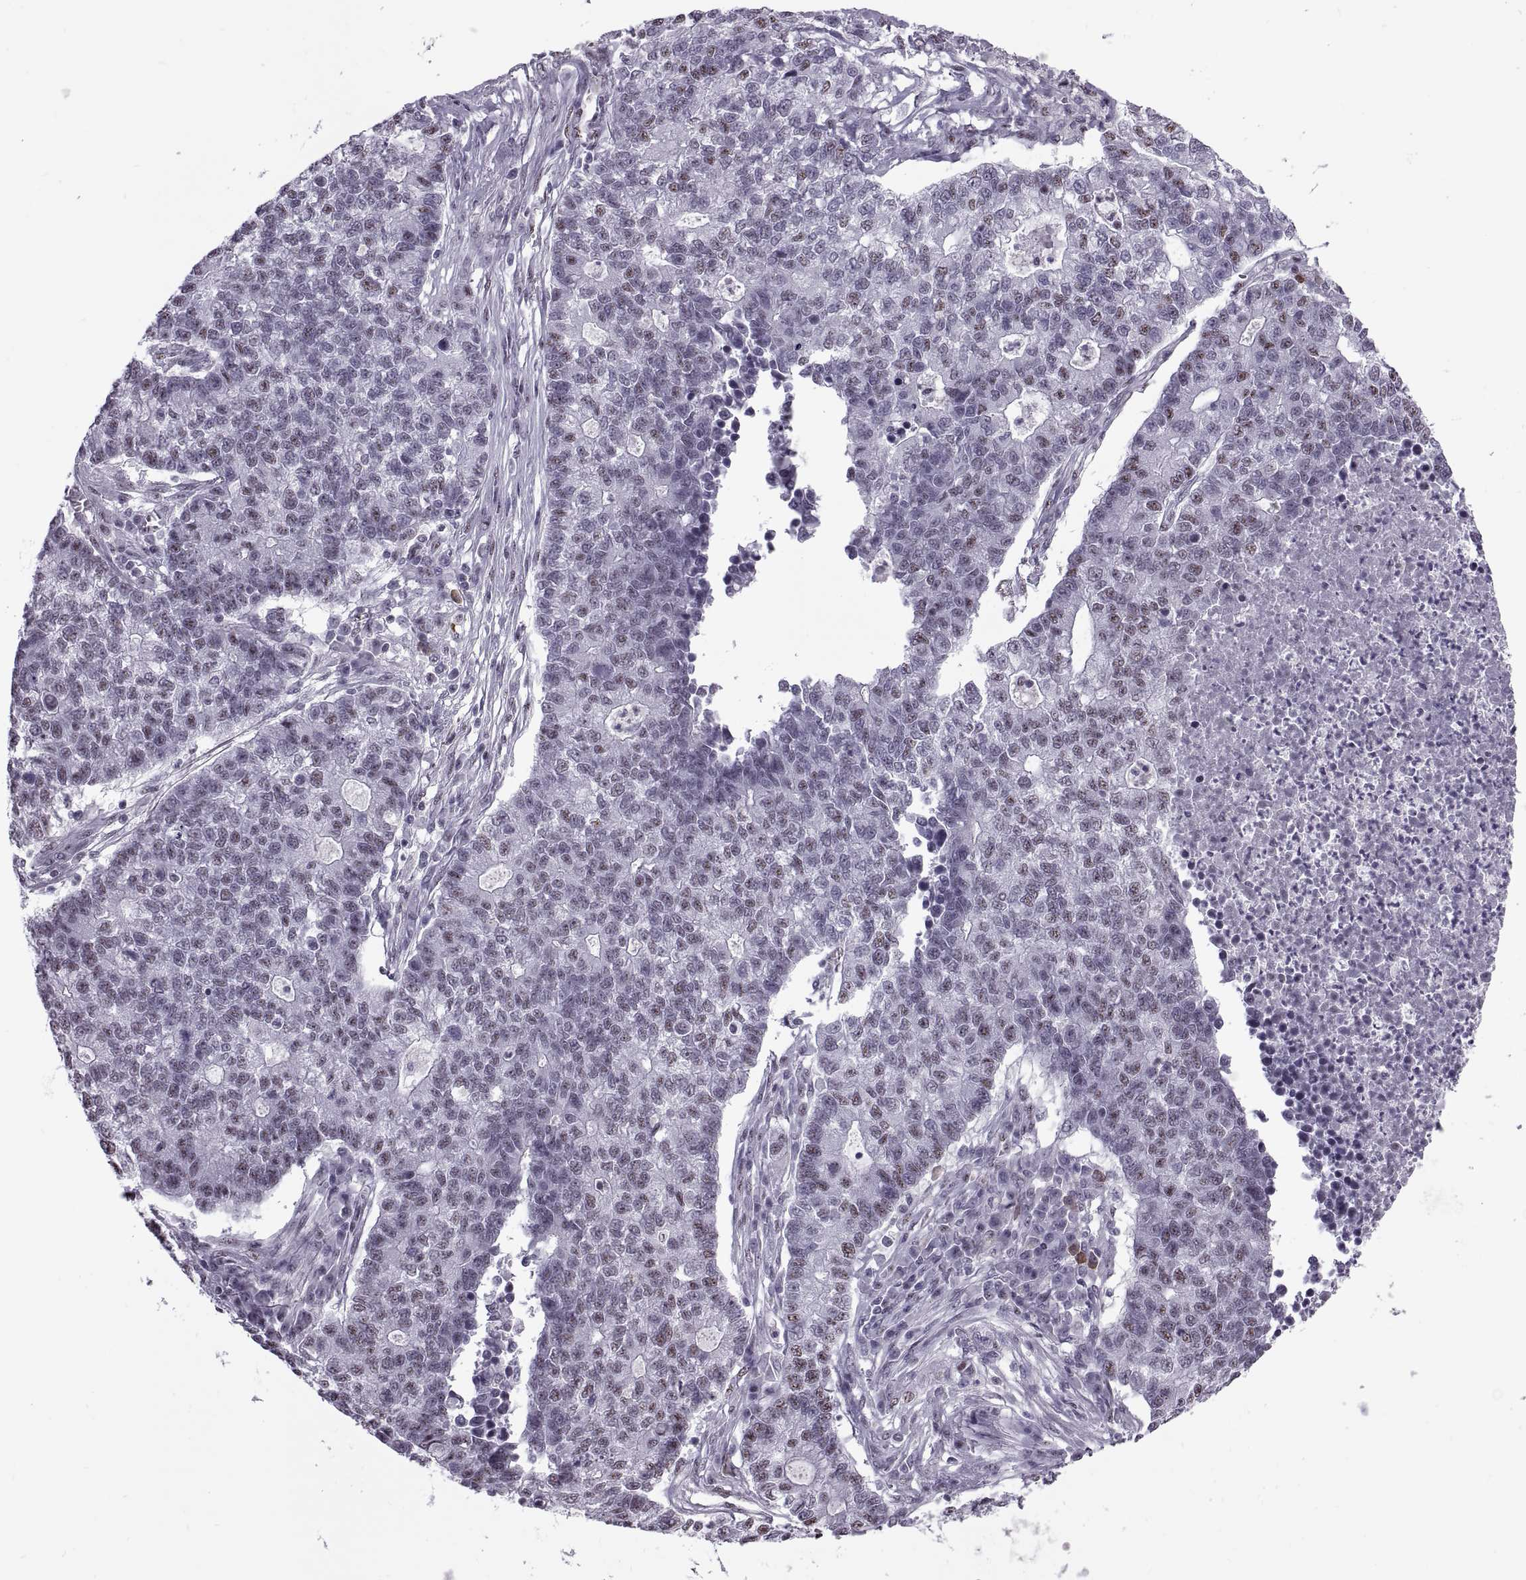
{"staining": {"intensity": "weak", "quantity": "<25%", "location": "nuclear"}, "tissue": "lung cancer", "cell_type": "Tumor cells", "image_type": "cancer", "snomed": [{"axis": "morphology", "description": "Adenocarcinoma, NOS"}, {"axis": "topography", "description": "Lung"}], "caption": "Lung cancer (adenocarcinoma) was stained to show a protein in brown. There is no significant expression in tumor cells. The staining was performed using DAB to visualize the protein expression in brown, while the nuclei were stained in blue with hematoxylin (Magnification: 20x).", "gene": "MAGEA4", "patient": {"sex": "male", "age": 57}}